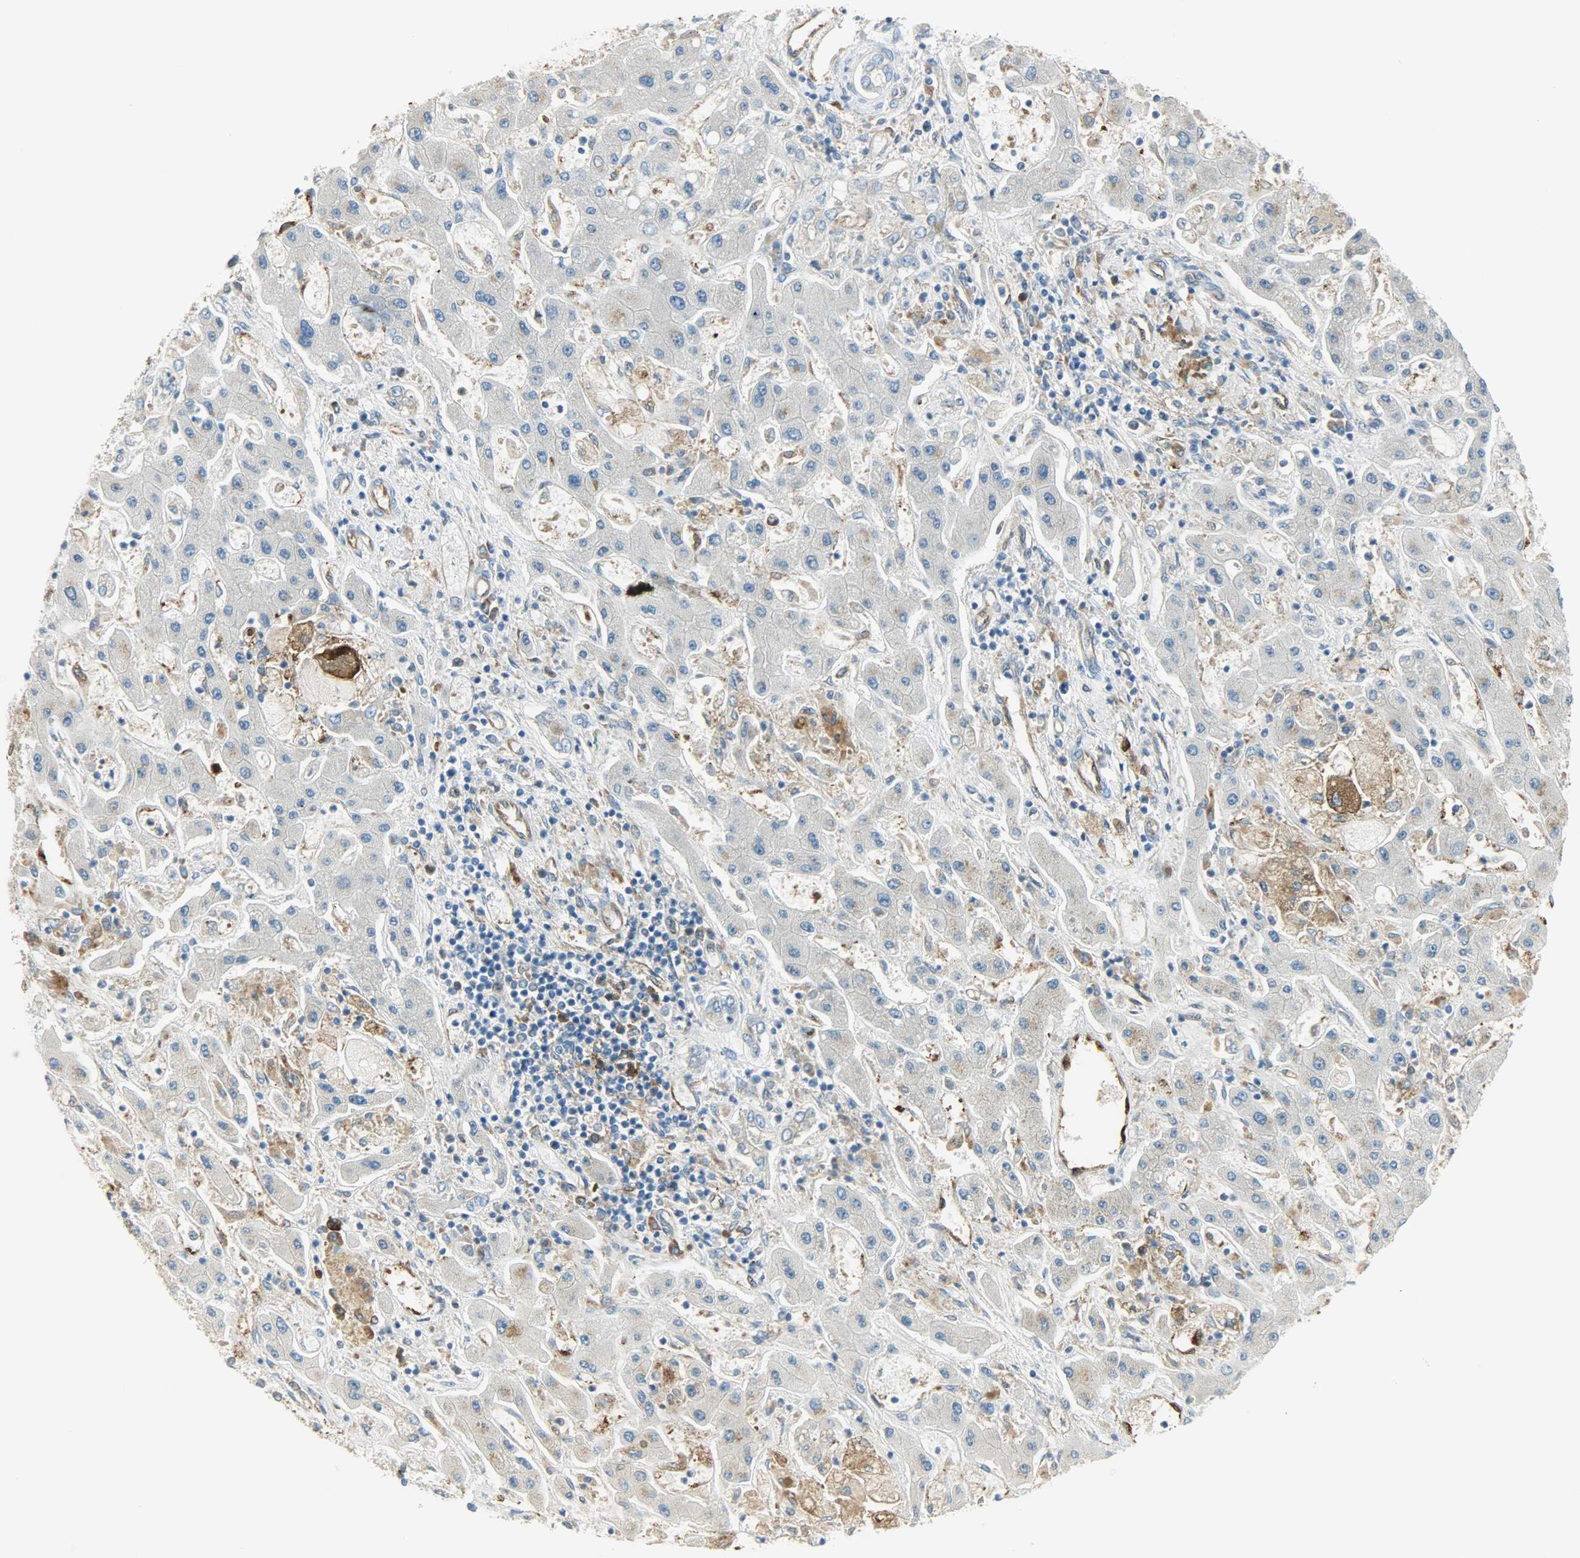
{"staining": {"intensity": "moderate", "quantity": "<25%", "location": "cytoplasmic/membranous"}, "tissue": "liver cancer", "cell_type": "Tumor cells", "image_type": "cancer", "snomed": [{"axis": "morphology", "description": "Cholangiocarcinoma"}, {"axis": "topography", "description": "Liver"}], "caption": "A photomicrograph of human liver cholangiocarcinoma stained for a protein demonstrates moderate cytoplasmic/membranous brown staining in tumor cells.", "gene": "WARS1", "patient": {"sex": "male", "age": 50}}